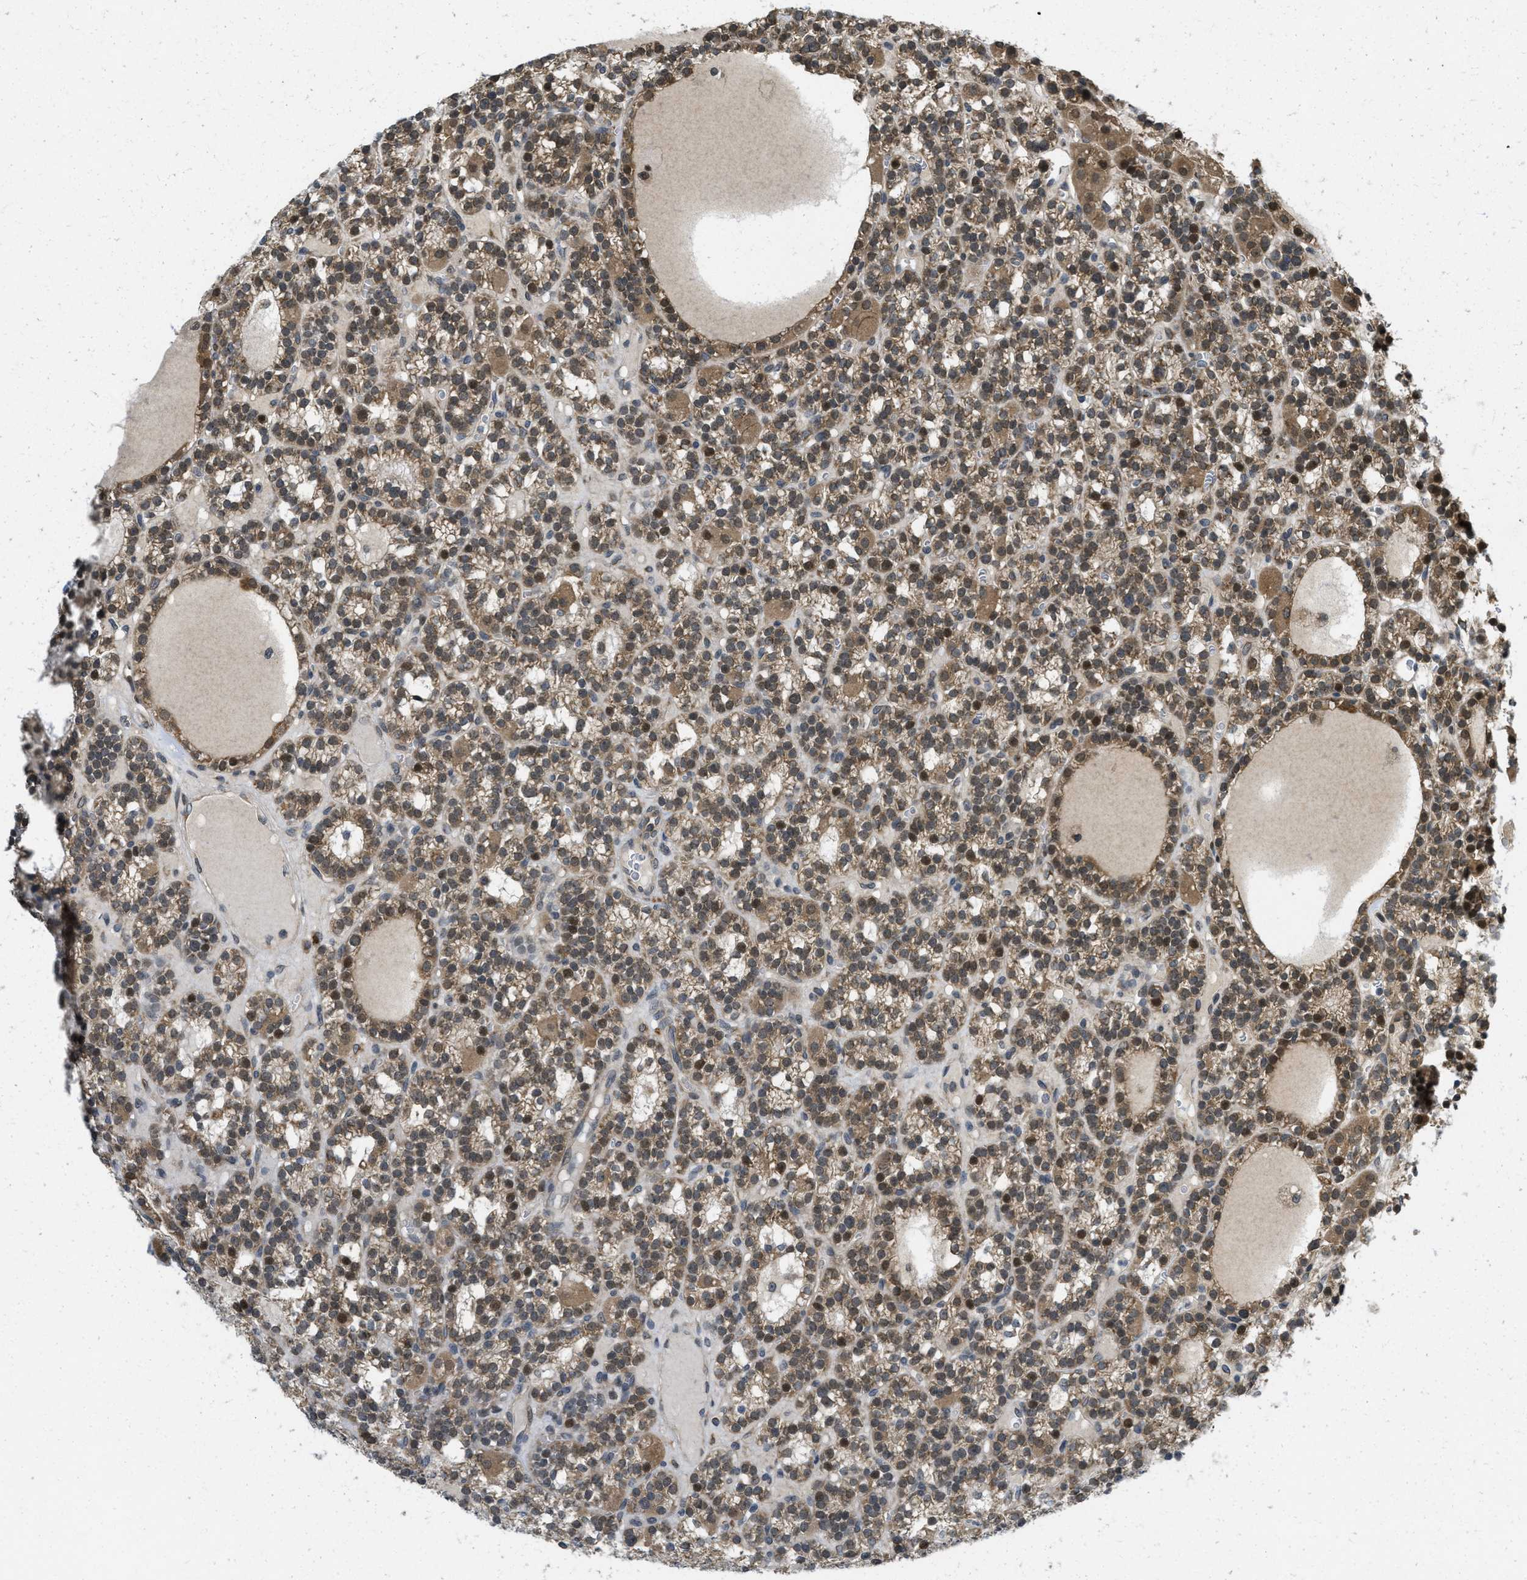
{"staining": {"intensity": "moderate", "quantity": ">75%", "location": "cytoplasmic/membranous,nuclear"}, "tissue": "parathyroid gland", "cell_type": "Glandular cells", "image_type": "normal", "snomed": [{"axis": "morphology", "description": "Normal tissue, NOS"}, {"axis": "morphology", "description": "Adenoma, NOS"}, {"axis": "topography", "description": "Parathyroid gland"}], "caption": "Protein expression analysis of benign human parathyroid gland reveals moderate cytoplasmic/membranous,nuclear positivity in approximately >75% of glandular cells. (brown staining indicates protein expression, while blue staining denotes nuclei).", "gene": "IFNLR1", "patient": {"sex": "female", "age": 58}}